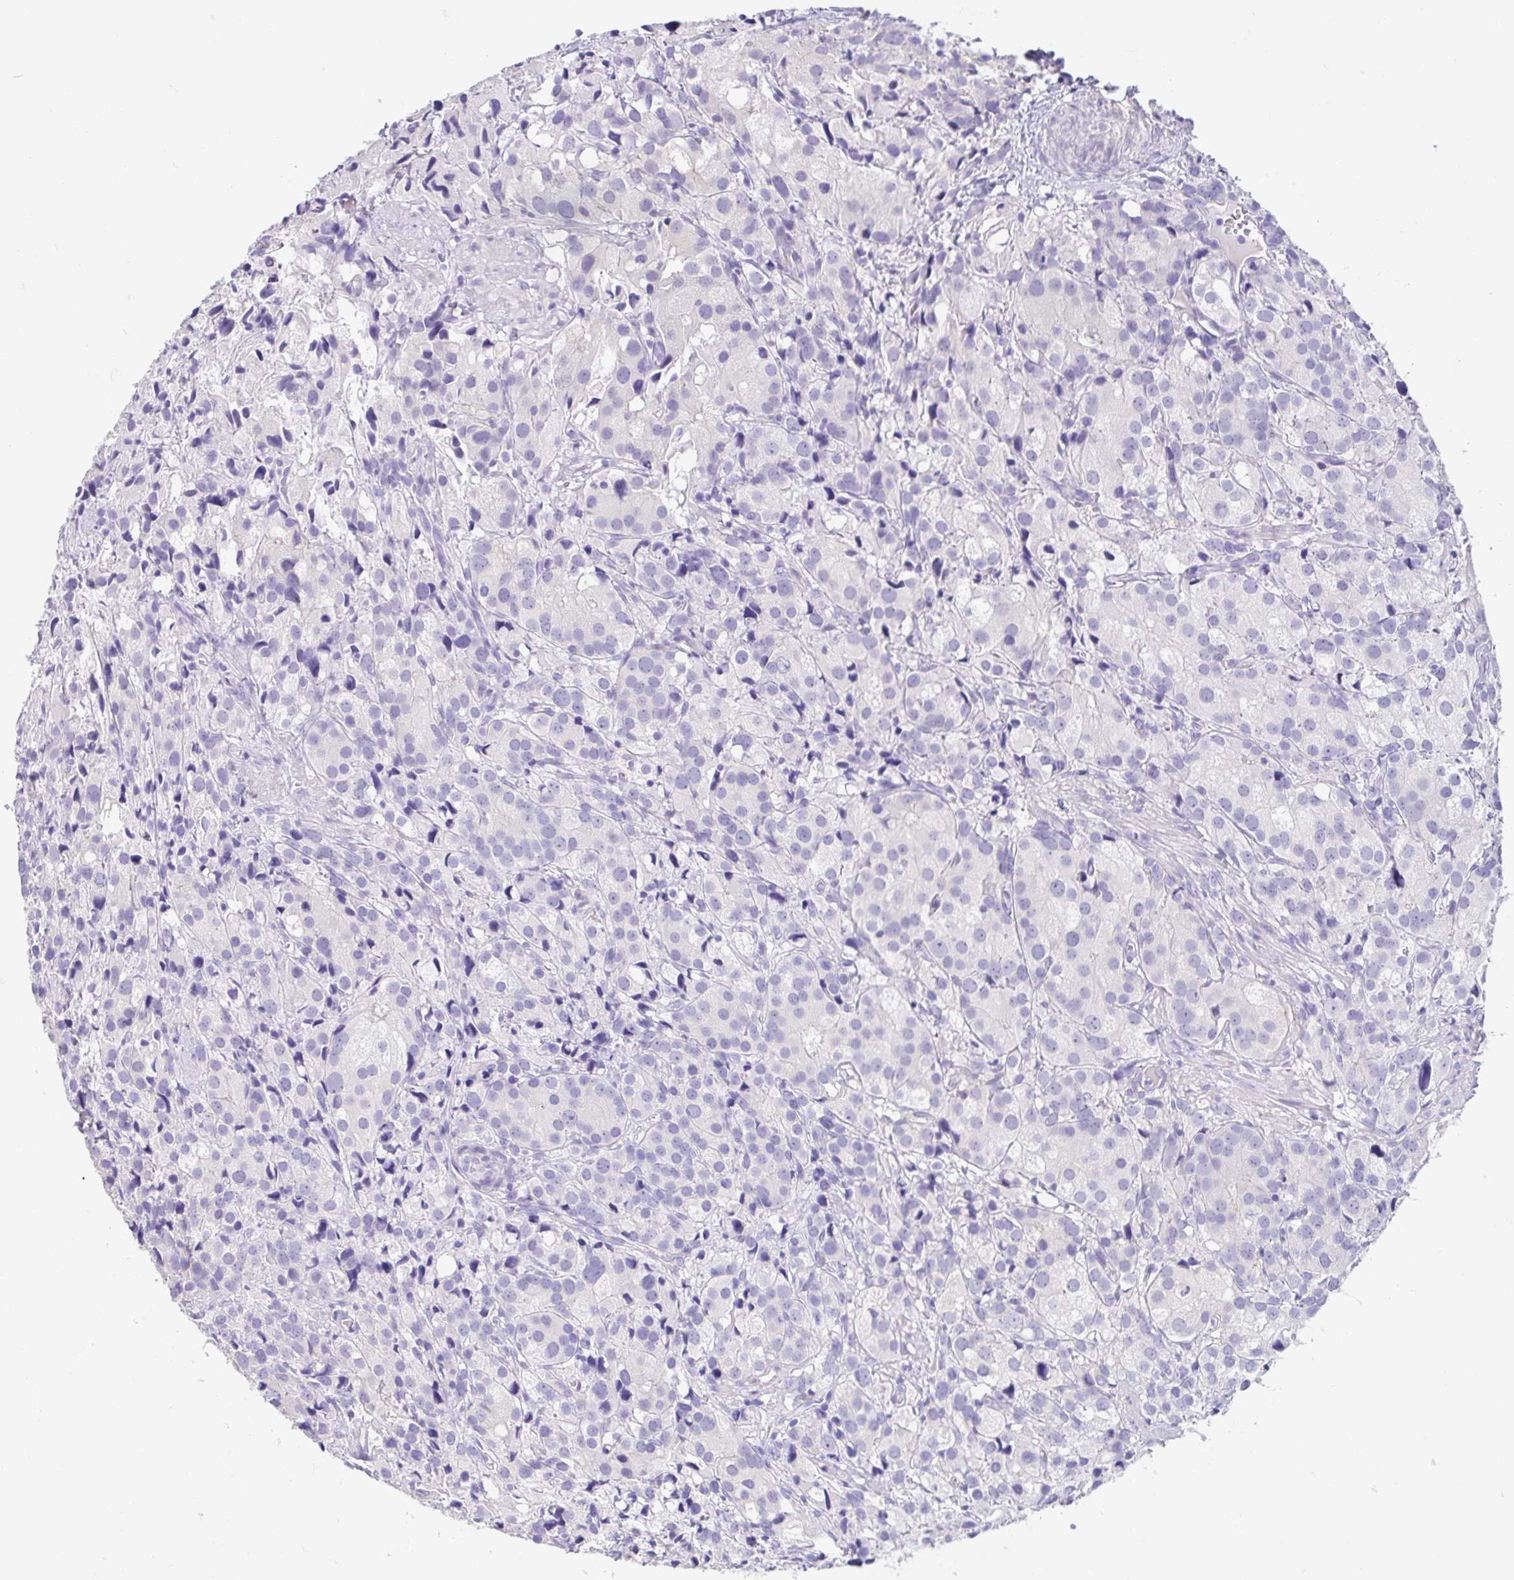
{"staining": {"intensity": "negative", "quantity": "none", "location": "none"}, "tissue": "prostate cancer", "cell_type": "Tumor cells", "image_type": "cancer", "snomed": [{"axis": "morphology", "description": "Adenocarcinoma, High grade"}, {"axis": "topography", "description": "Prostate"}], "caption": "A high-resolution micrograph shows IHC staining of prostate adenocarcinoma (high-grade), which reveals no significant staining in tumor cells.", "gene": "FABP3", "patient": {"sex": "male", "age": 86}}